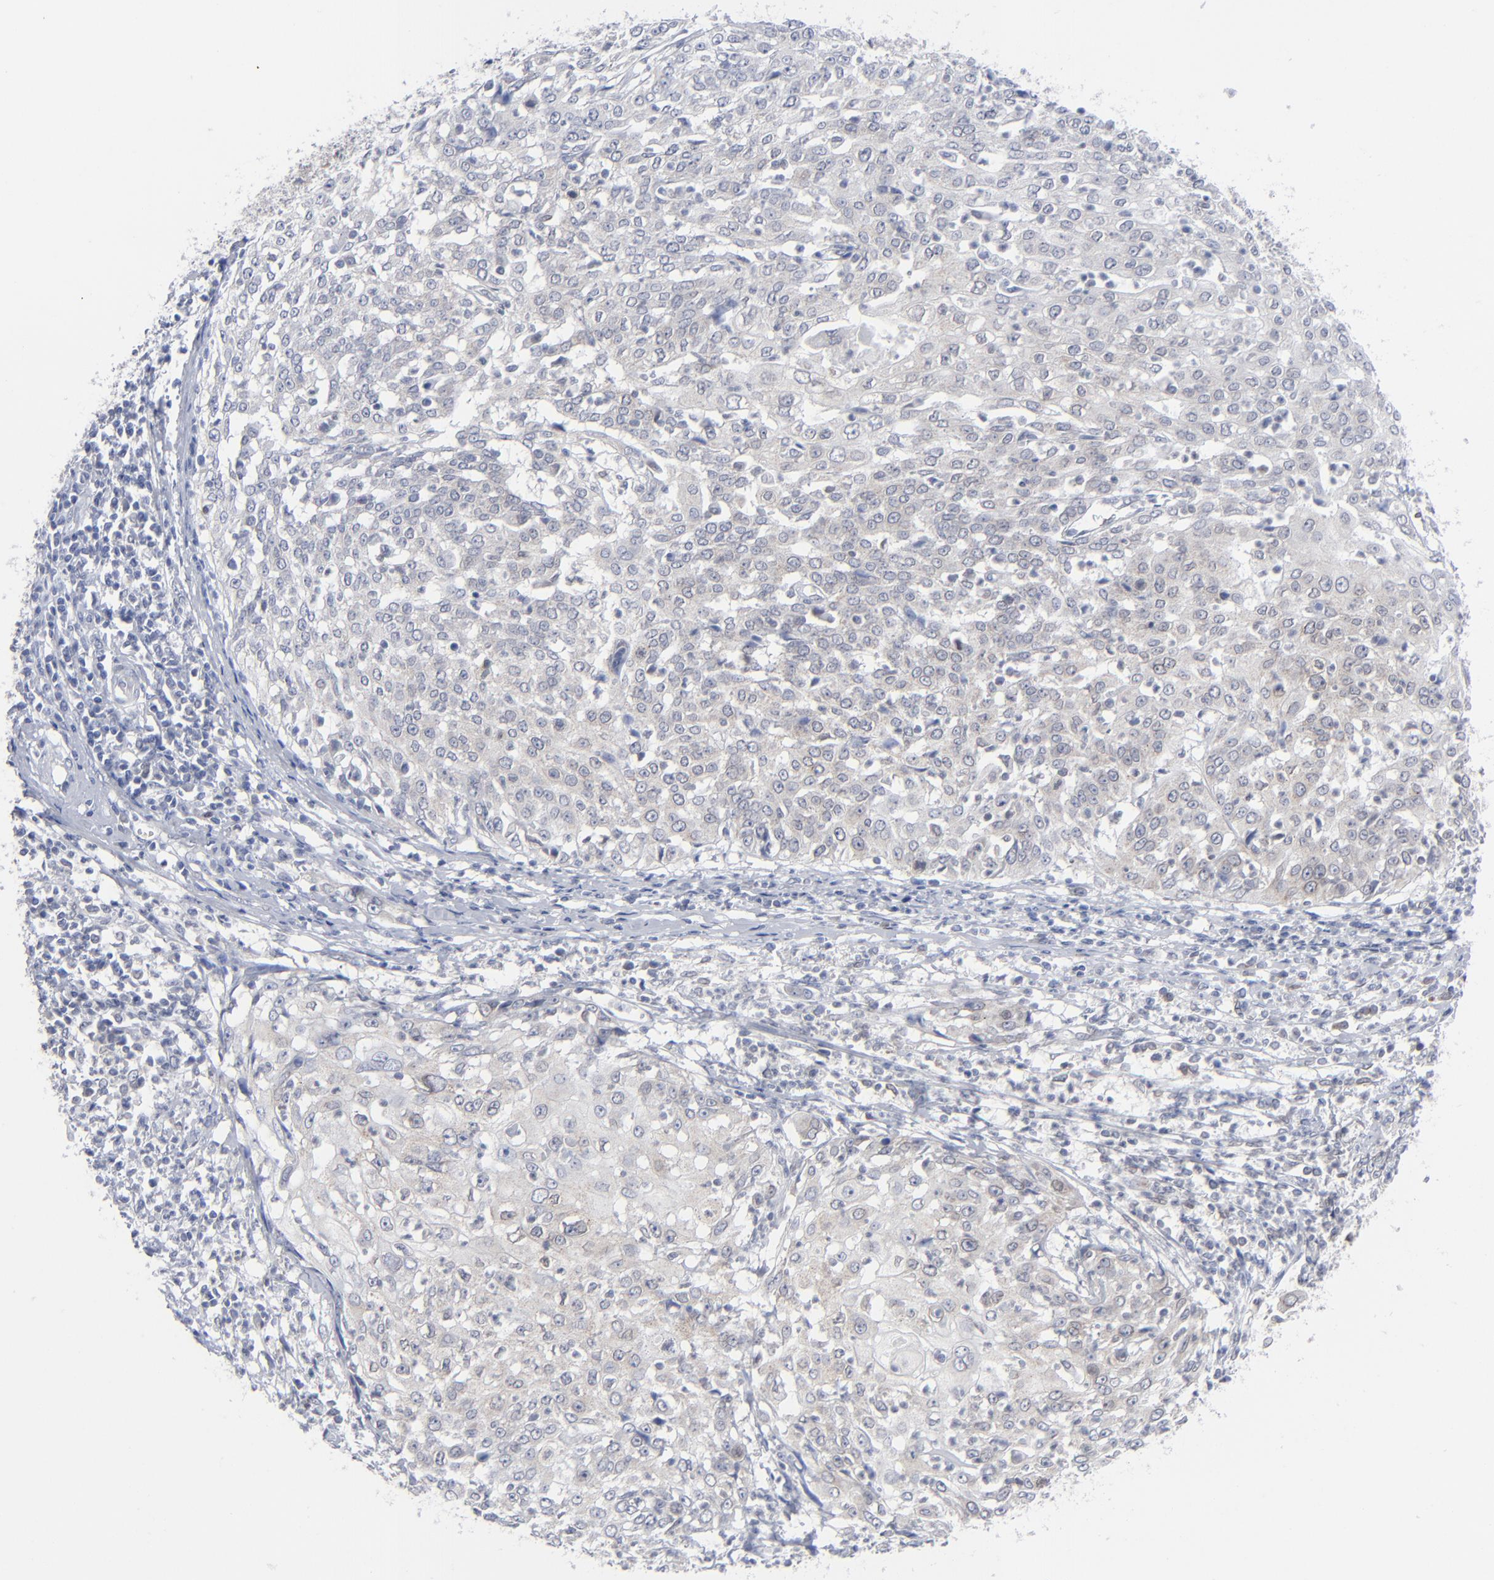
{"staining": {"intensity": "negative", "quantity": "none", "location": "none"}, "tissue": "cervical cancer", "cell_type": "Tumor cells", "image_type": "cancer", "snomed": [{"axis": "morphology", "description": "Squamous cell carcinoma, NOS"}, {"axis": "topography", "description": "Cervix"}], "caption": "IHC of squamous cell carcinoma (cervical) displays no expression in tumor cells.", "gene": "NUP88", "patient": {"sex": "female", "age": 39}}